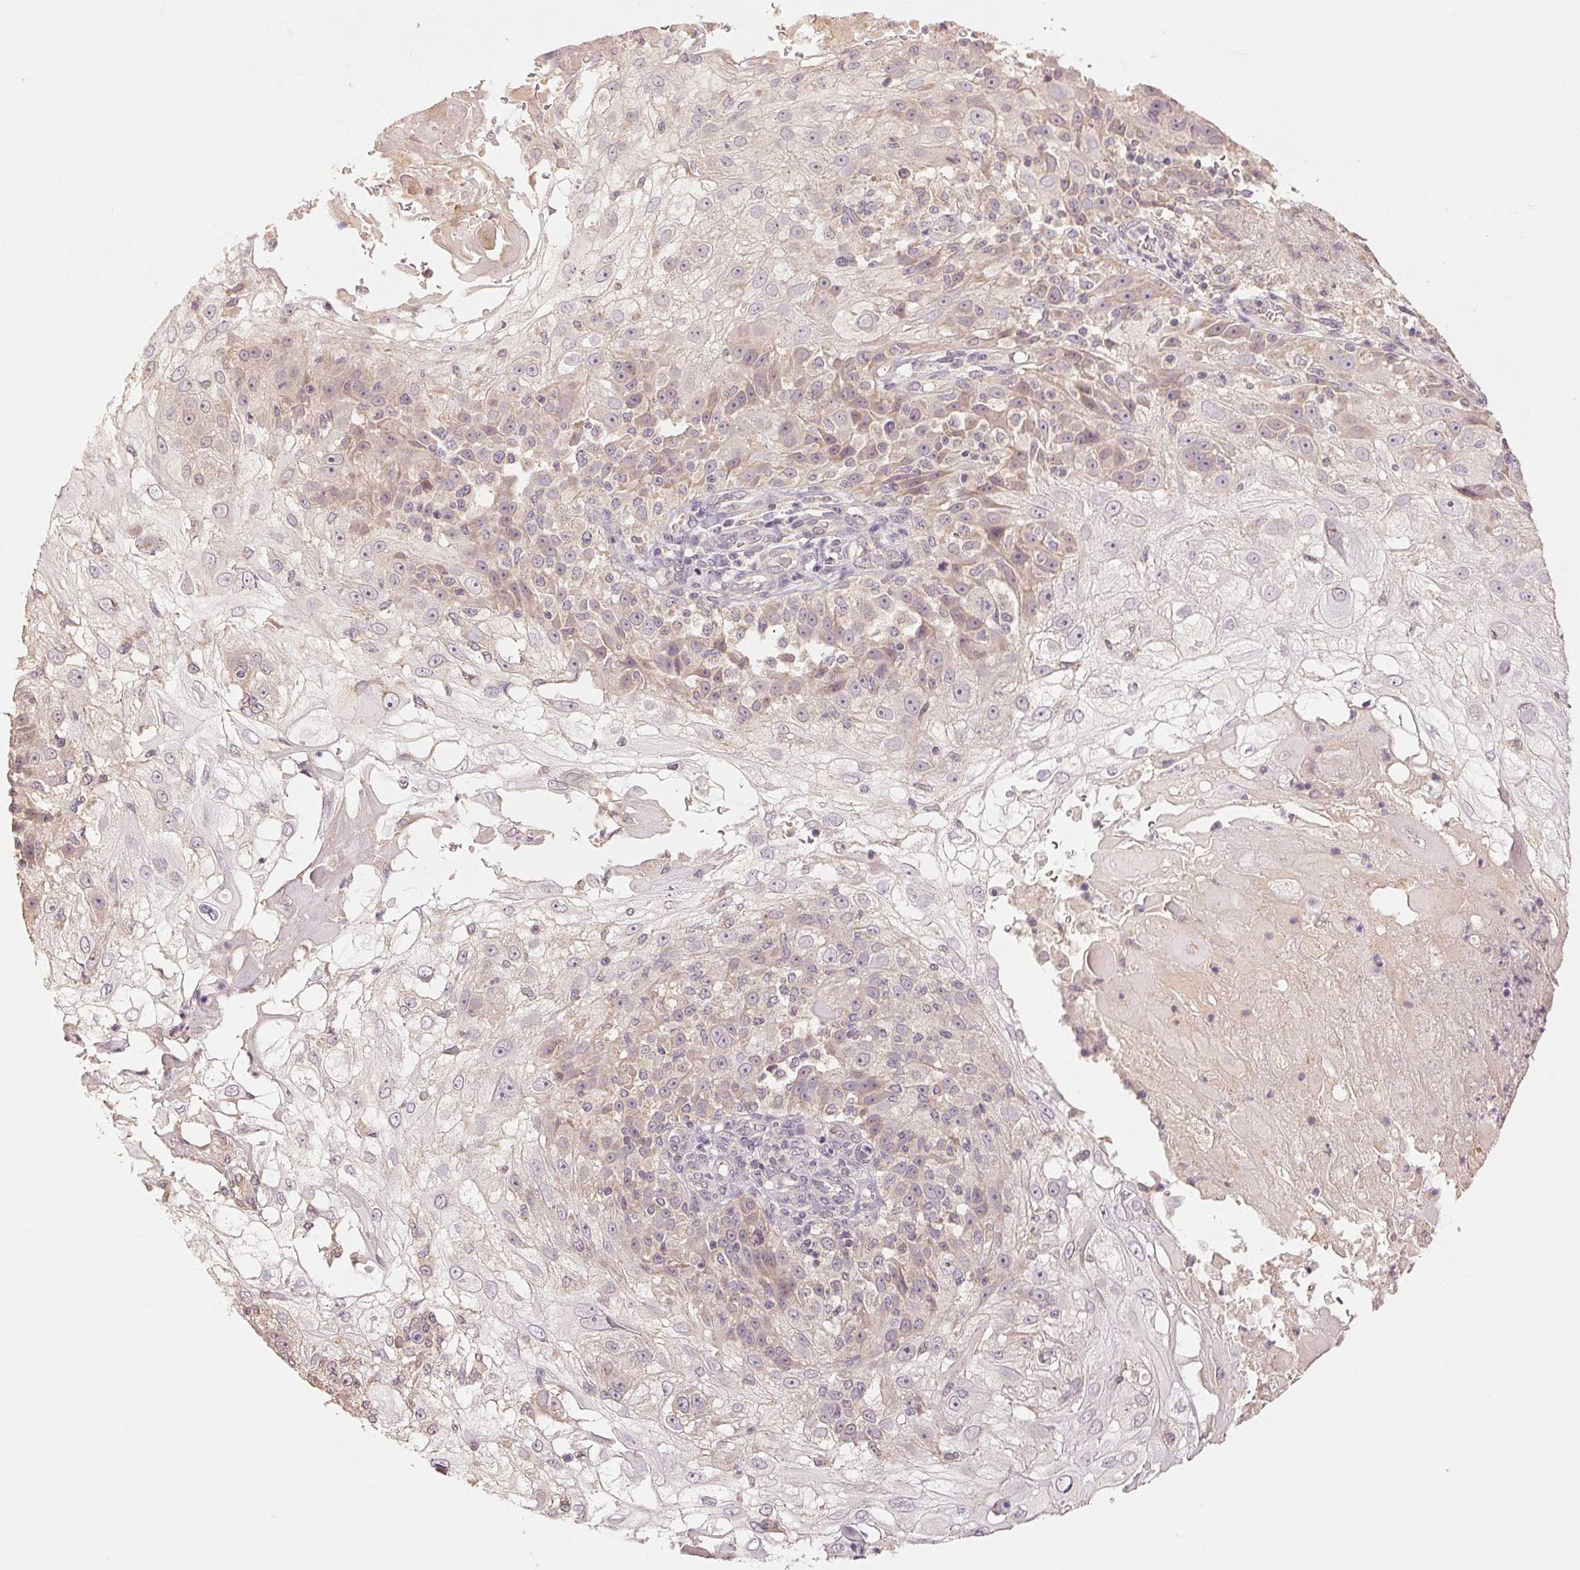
{"staining": {"intensity": "weak", "quantity": "<25%", "location": "nuclear"}, "tissue": "skin cancer", "cell_type": "Tumor cells", "image_type": "cancer", "snomed": [{"axis": "morphology", "description": "Normal tissue, NOS"}, {"axis": "morphology", "description": "Squamous cell carcinoma, NOS"}, {"axis": "topography", "description": "Skin"}], "caption": "IHC histopathology image of neoplastic tissue: skin squamous cell carcinoma stained with DAB exhibits no significant protein staining in tumor cells. (Stains: DAB (3,3'-diaminobenzidine) immunohistochemistry with hematoxylin counter stain, Microscopy: brightfield microscopy at high magnification).", "gene": "COX14", "patient": {"sex": "female", "age": 83}}